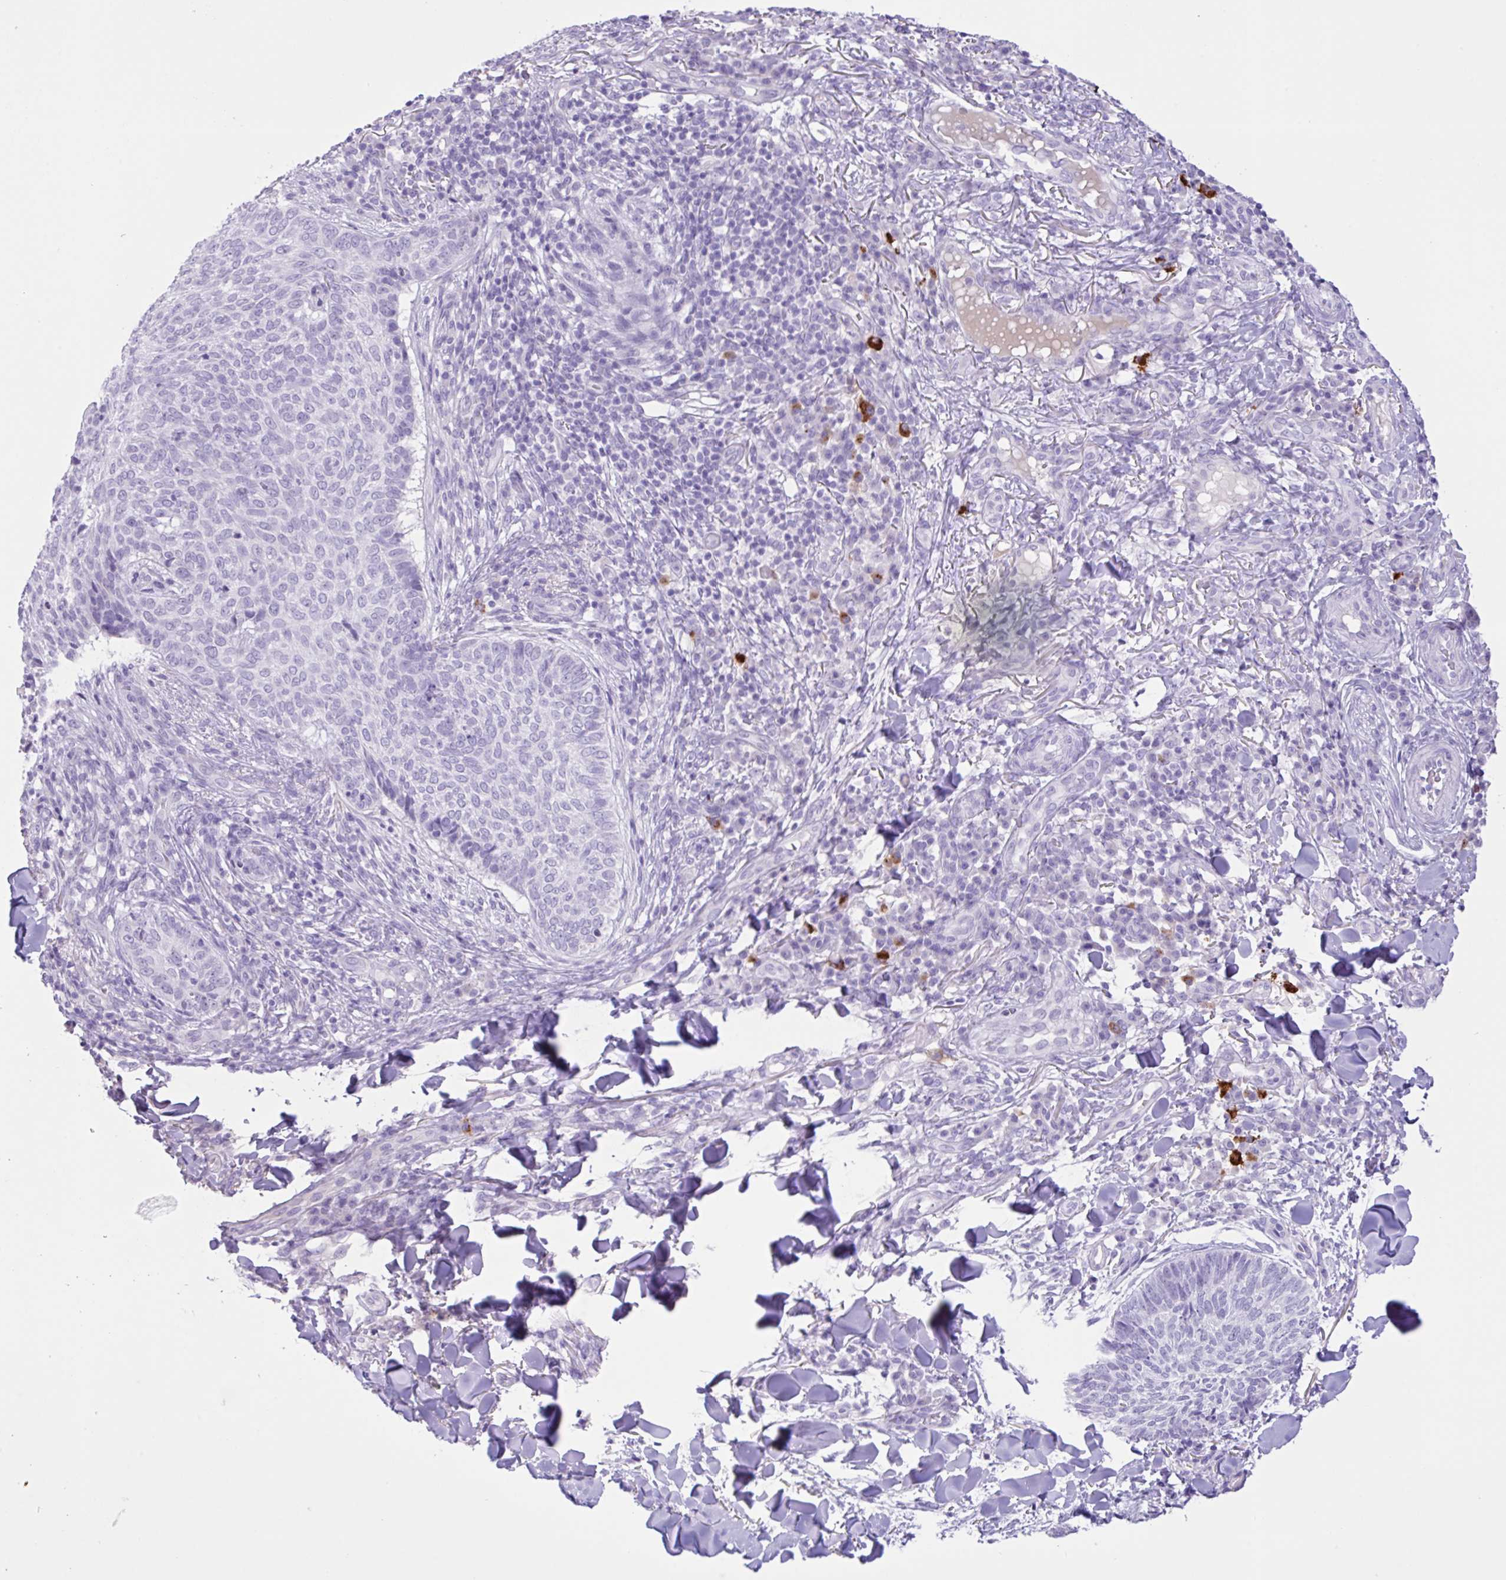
{"staining": {"intensity": "negative", "quantity": "none", "location": "none"}, "tissue": "skin cancer", "cell_type": "Tumor cells", "image_type": "cancer", "snomed": [{"axis": "morphology", "description": "Normal tissue, NOS"}, {"axis": "morphology", "description": "Basal cell carcinoma"}, {"axis": "topography", "description": "Skin"}], "caption": "Tumor cells show no significant protein positivity in basal cell carcinoma (skin). (DAB (3,3'-diaminobenzidine) immunohistochemistry (IHC) visualized using brightfield microscopy, high magnification).", "gene": "CST11", "patient": {"sex": "male", "age": 50}}